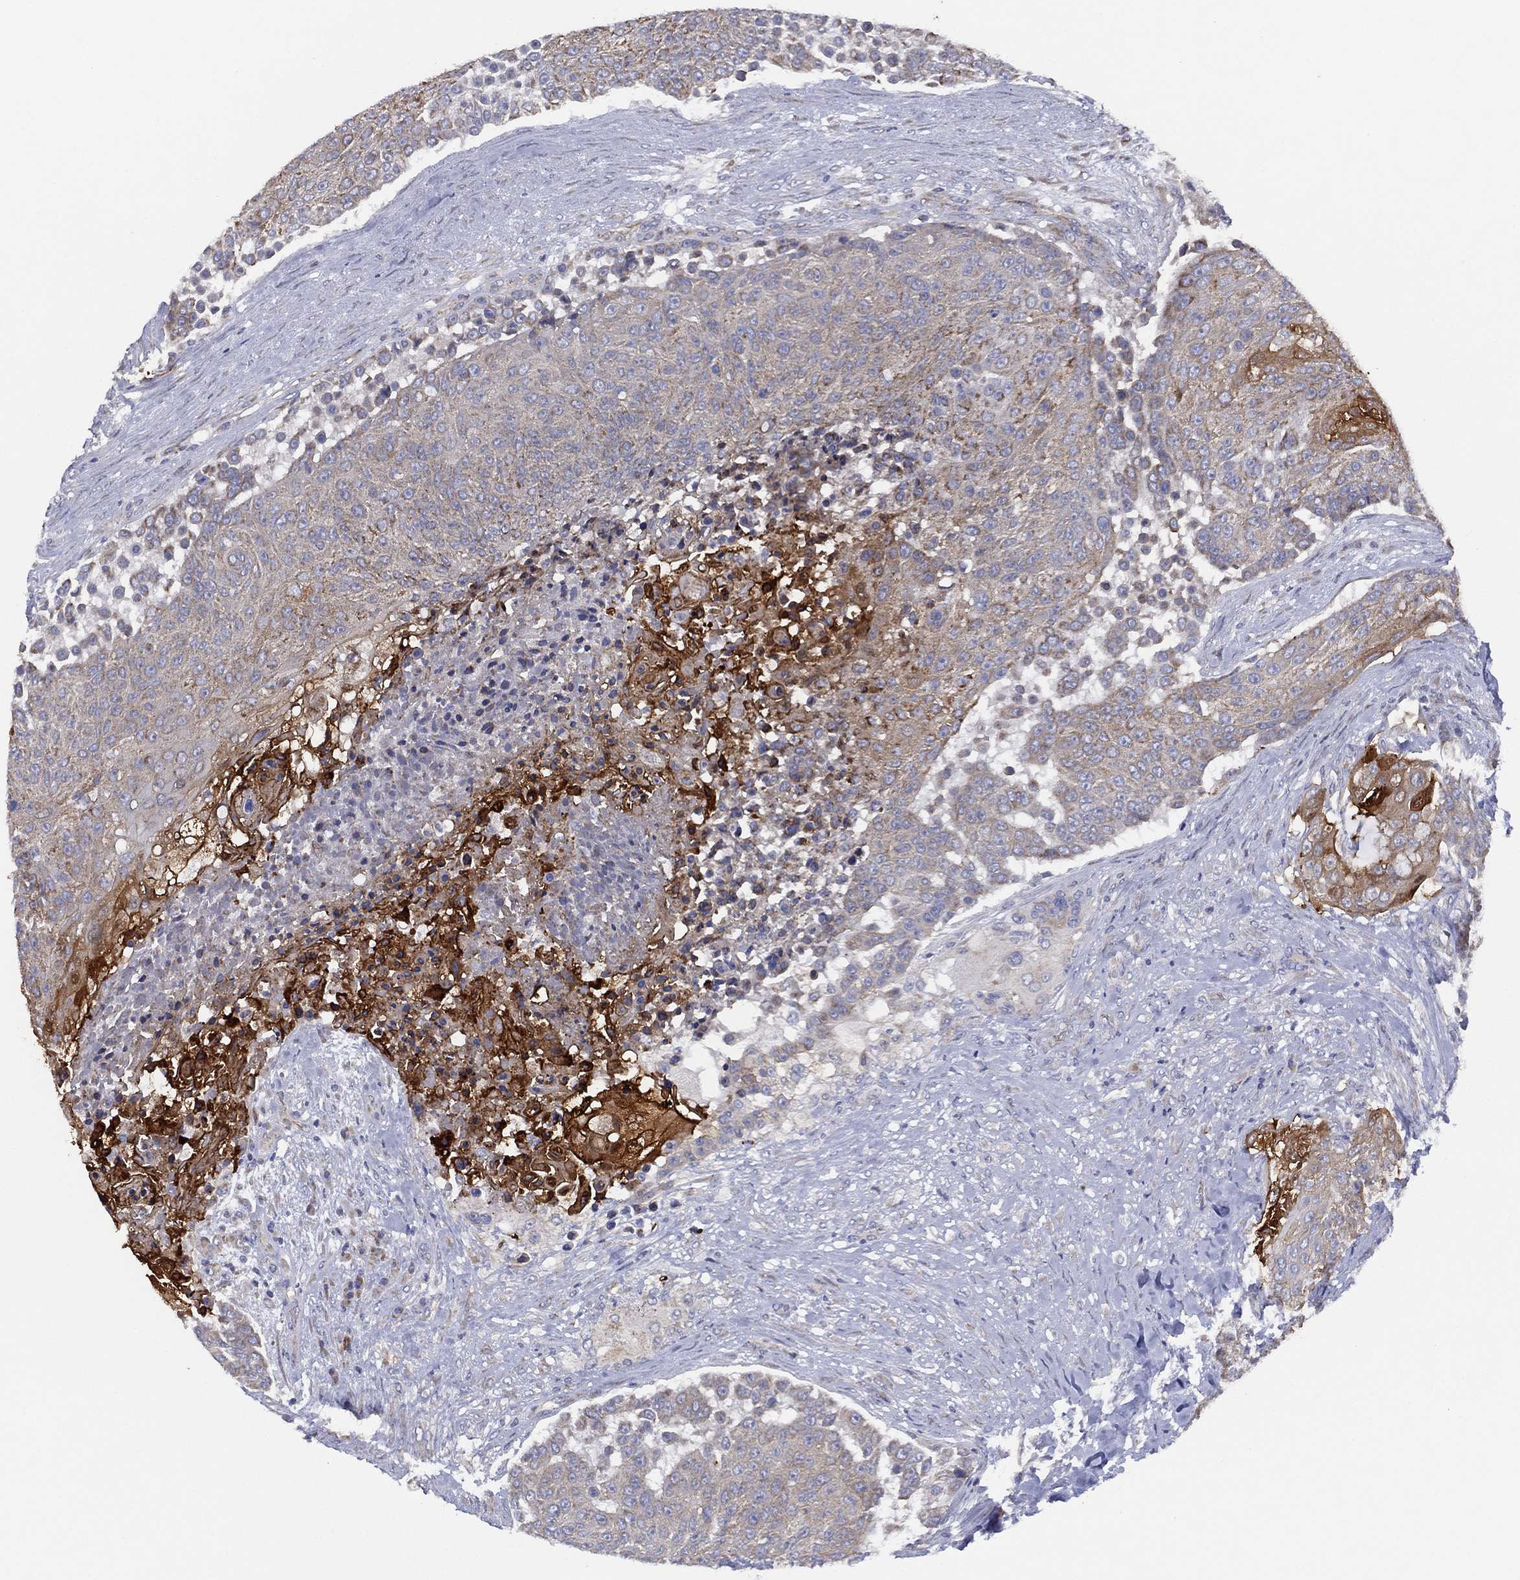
{"staining": {"intensity": "moderate", "quantity": "<25%", "location": "cytoplasmic/membranous"}, "tissue": "urothelial cancer", "cell_type": "Tumor cells", "image_type": "cancer", "snomed": [{"axis": "morphology", "description": "Urothelial carcinoma, High grade"}, {"axis": "topography", "description": "Urinary bladder"}], "caption": "A brown stain shows moderate cytoplasmic/membranous positivity of a protein in human urothelial carcinoma (high-grade) tumor cells.", "gene": "ZNF223", "patient": {"sex": "female", "age": 63}}